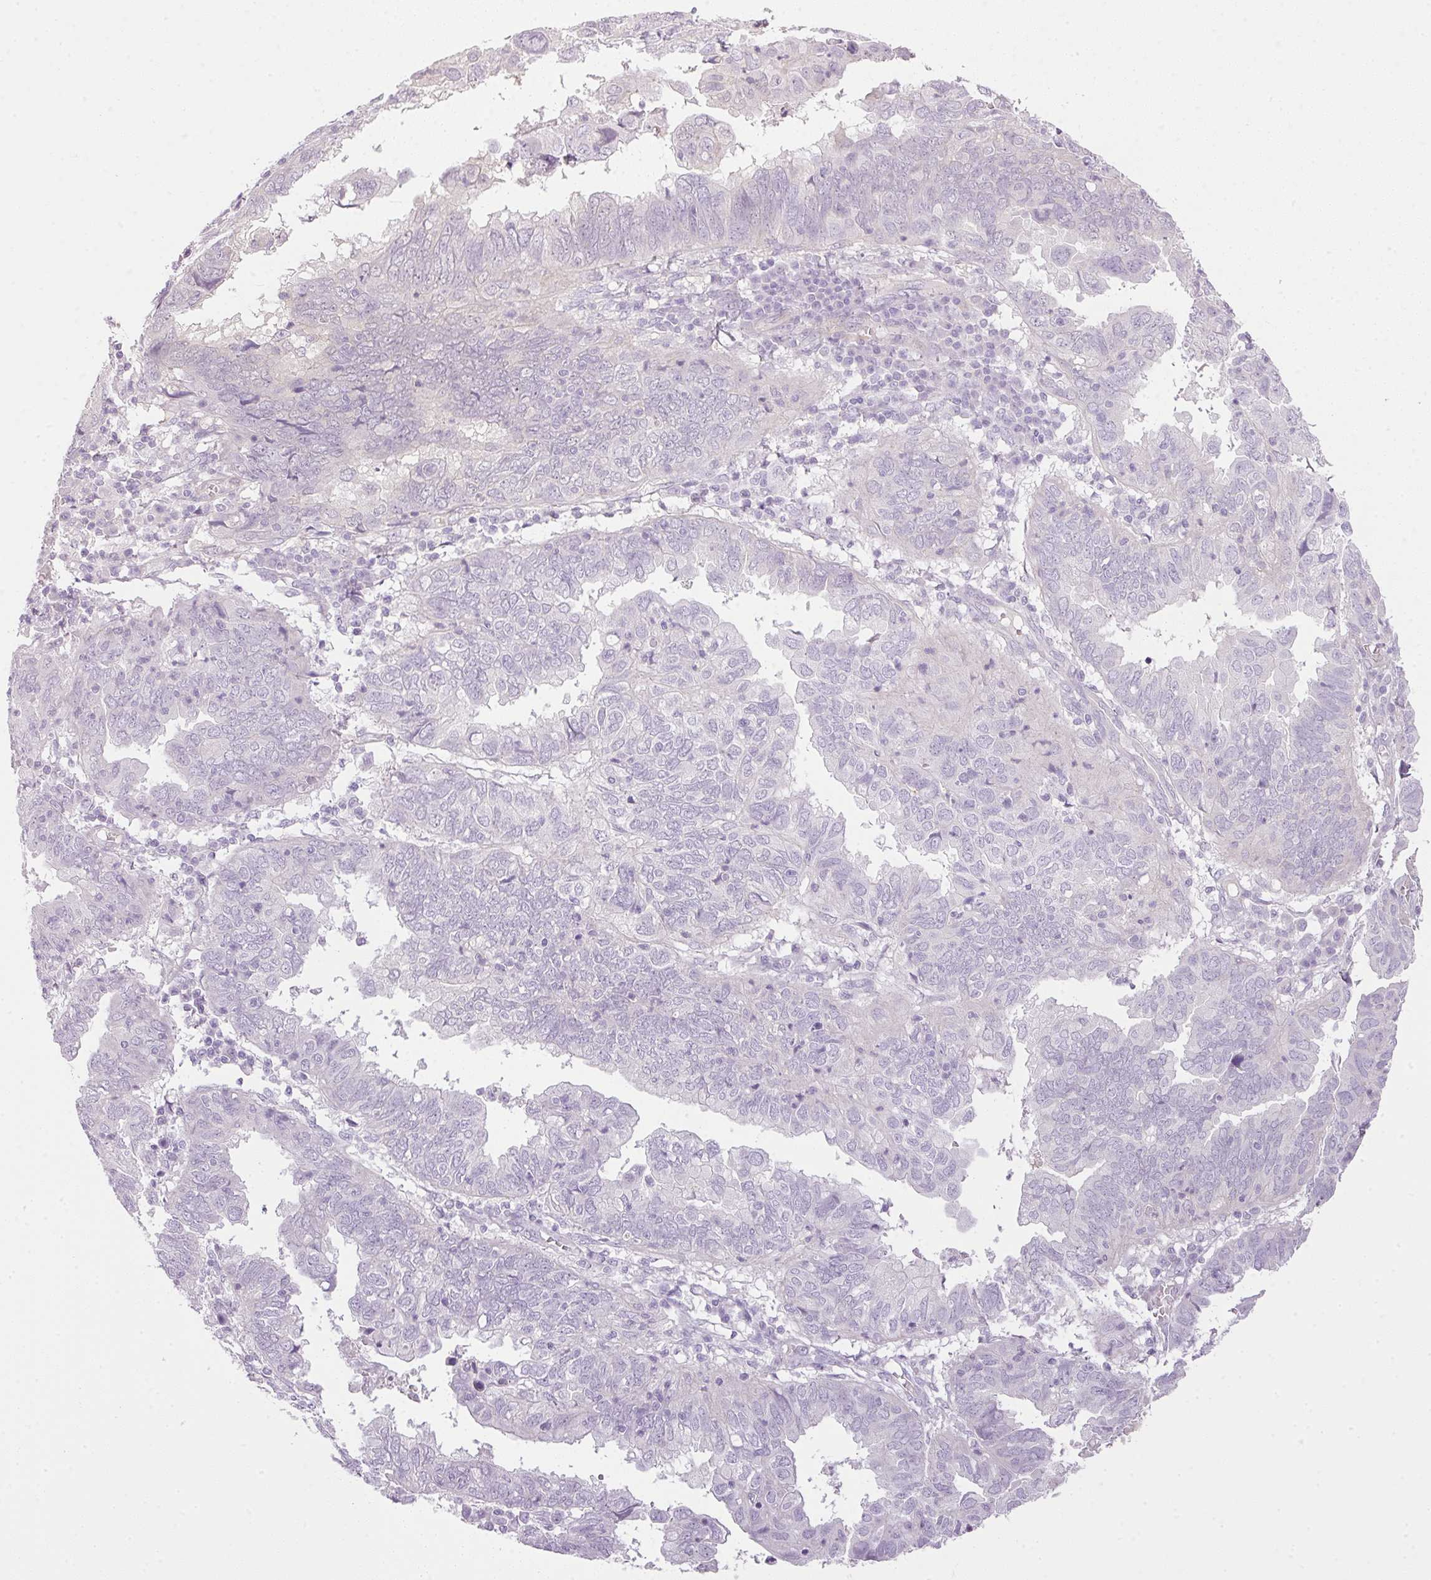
{"staining": {"intensity": "negative", "quantity": "none", "location": "none"}, "tissue": "endometrial cancer", "cell_type": "Tumor cells", "image_type": "cancer", "snomed": [{"axis": "morphology", "description": "Adenocarcinoma, NOS"}, {"axis": "topography", "description": "Uterus"}], "caption": "The immunohistochemistry image has no significant positivity in tumor cells of adenocarcinoma (endometrial) tissue. The staining is performed using DAB (3,3'-diaminobenzidine) brown chromogen with nuclei counter-stained in using hematoxylin.", "gene": "RAX2", "patient": {"sex": "female", "age": 77}}